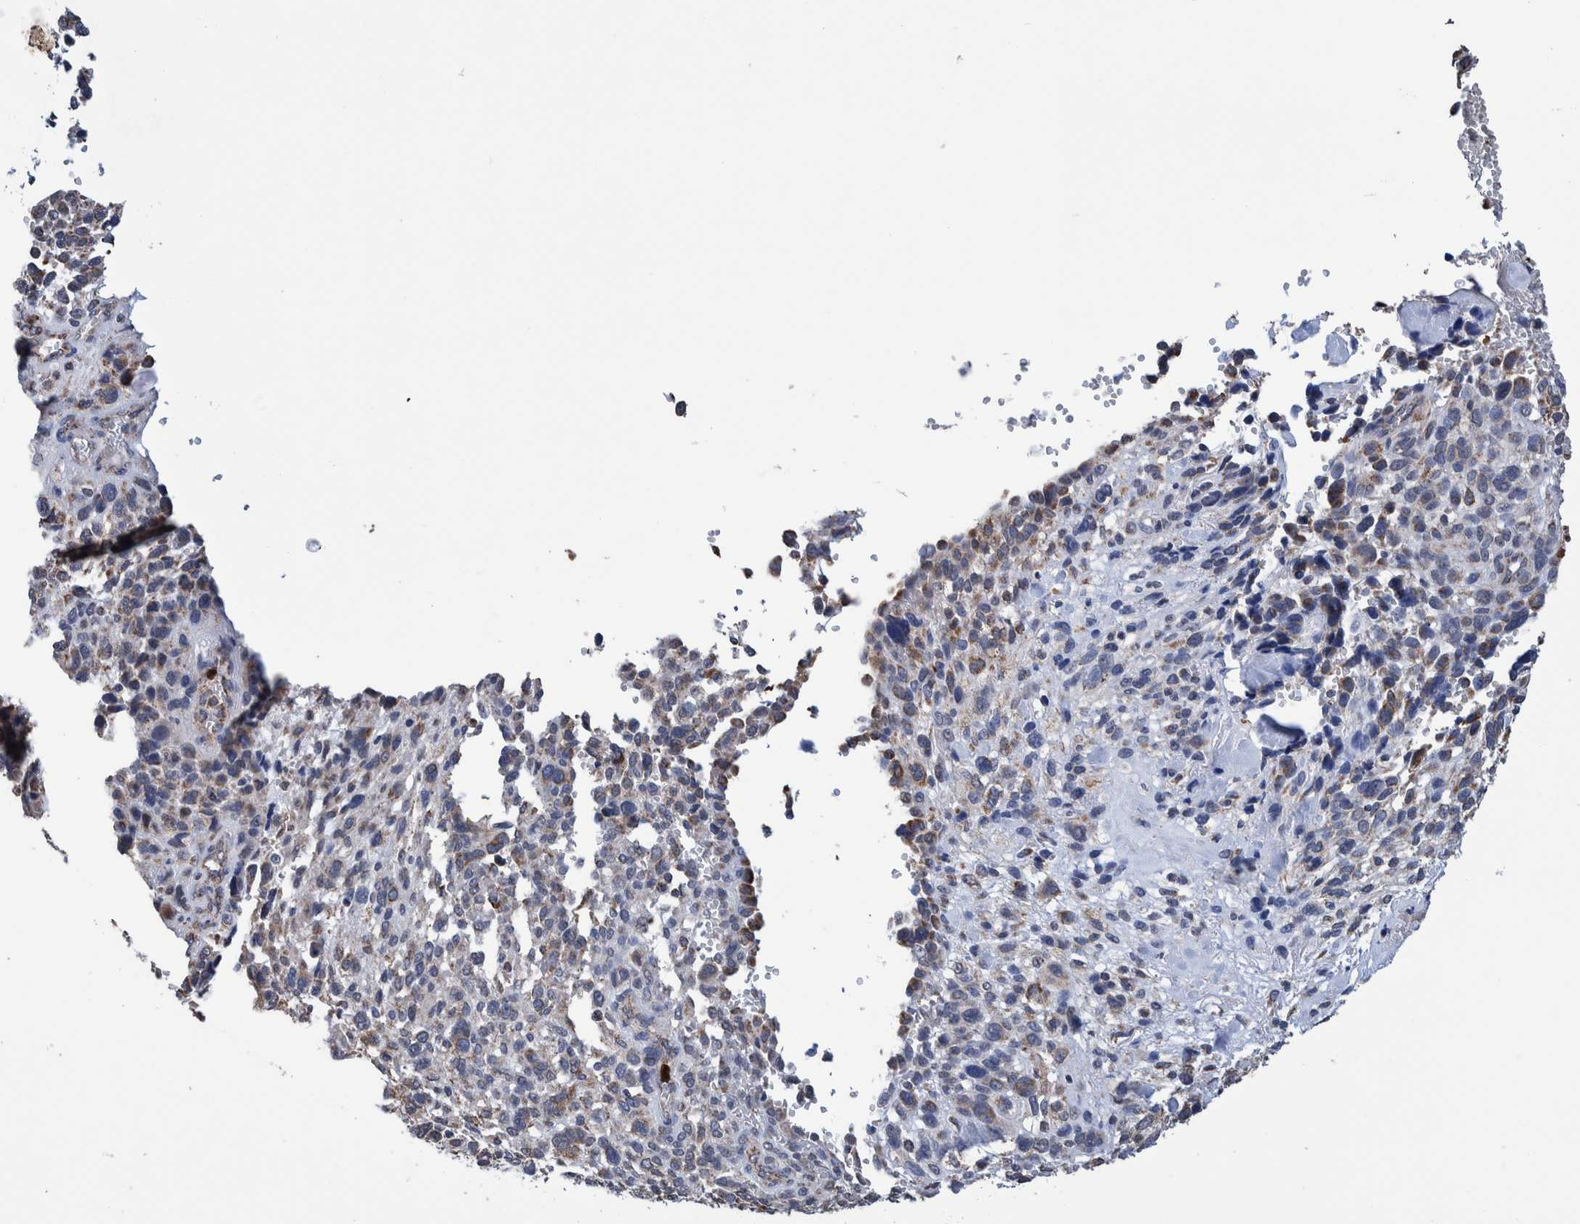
{"staining": {"intensity": "moderate", "quantity": "<25%", "location": "cytoplasmic/membranous"}, "tissue": "melanoma", "cell_type": "Tumor cells", "image_type": "cancer", "snomed": [{"axis": "morphology", "description": "Malignant melanoma, NOS"}, {"axis": "topography", "description": "Skin"}], "caption": "A histopathology image of melanoma stained for a protein demonstrates moderate cytoplasmic/membranous brown staining in tumor cells.", "gene": "DECR1", "patient": {"sex": "female", "age": 55}}